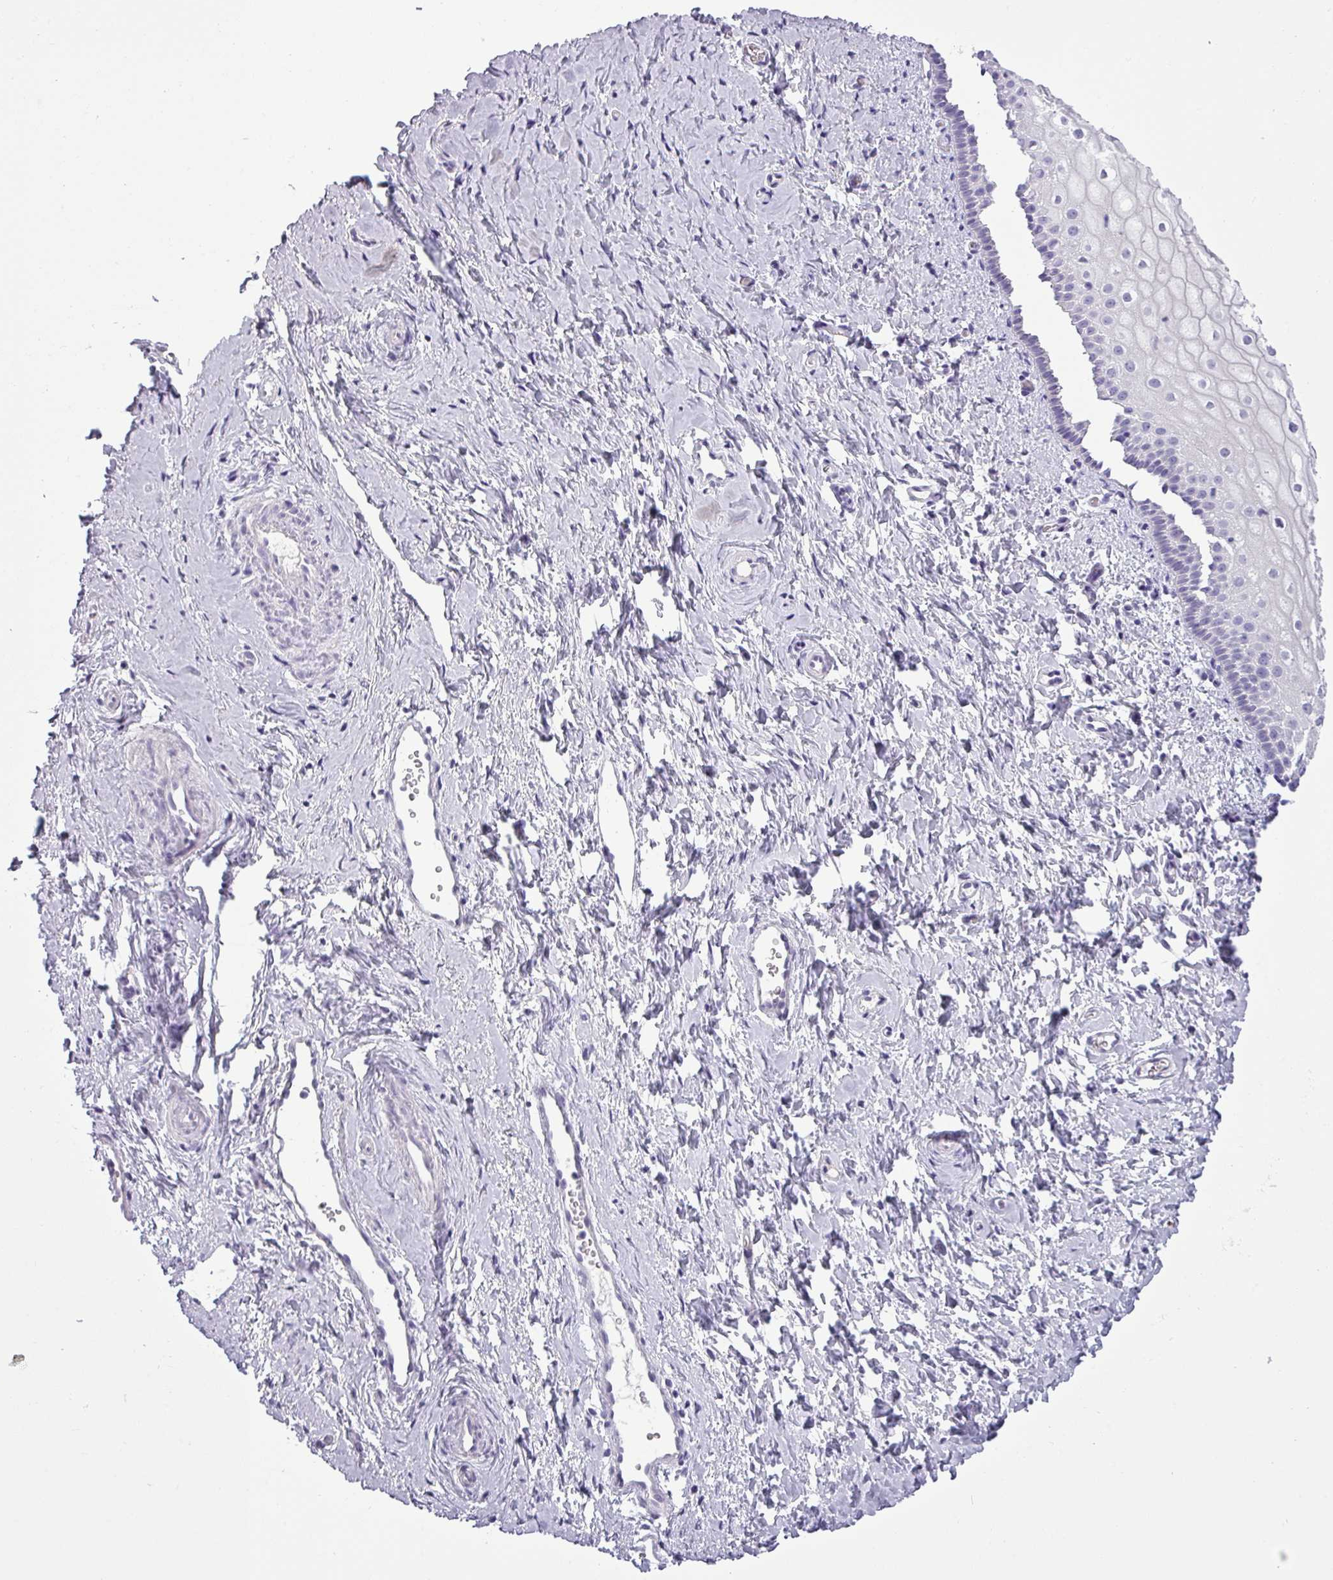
{"staining": {"intensity": "negative", "quantity": "none", "location": "none"}, "tissue": "vagina", "cell_type": "Squamous epithelial cells", "image_type": "normal", "snomed": [{"axis": "morphology", "description": "Normal tissue, NOS"}, {"axis": "topography", "description": "Vagina"}], "caption": "Squamous epithelial cells show no significant protein positivity in benign vagina. Brightfield microscopy of immunohistochemistry (IHC) stained with DAB (3,3'-diaminobenzidine) (brown) and hematoxylin (blue), captured at high magnification.", "gene": "CDH16", "patient": {"sex": "female", "age": 56}}